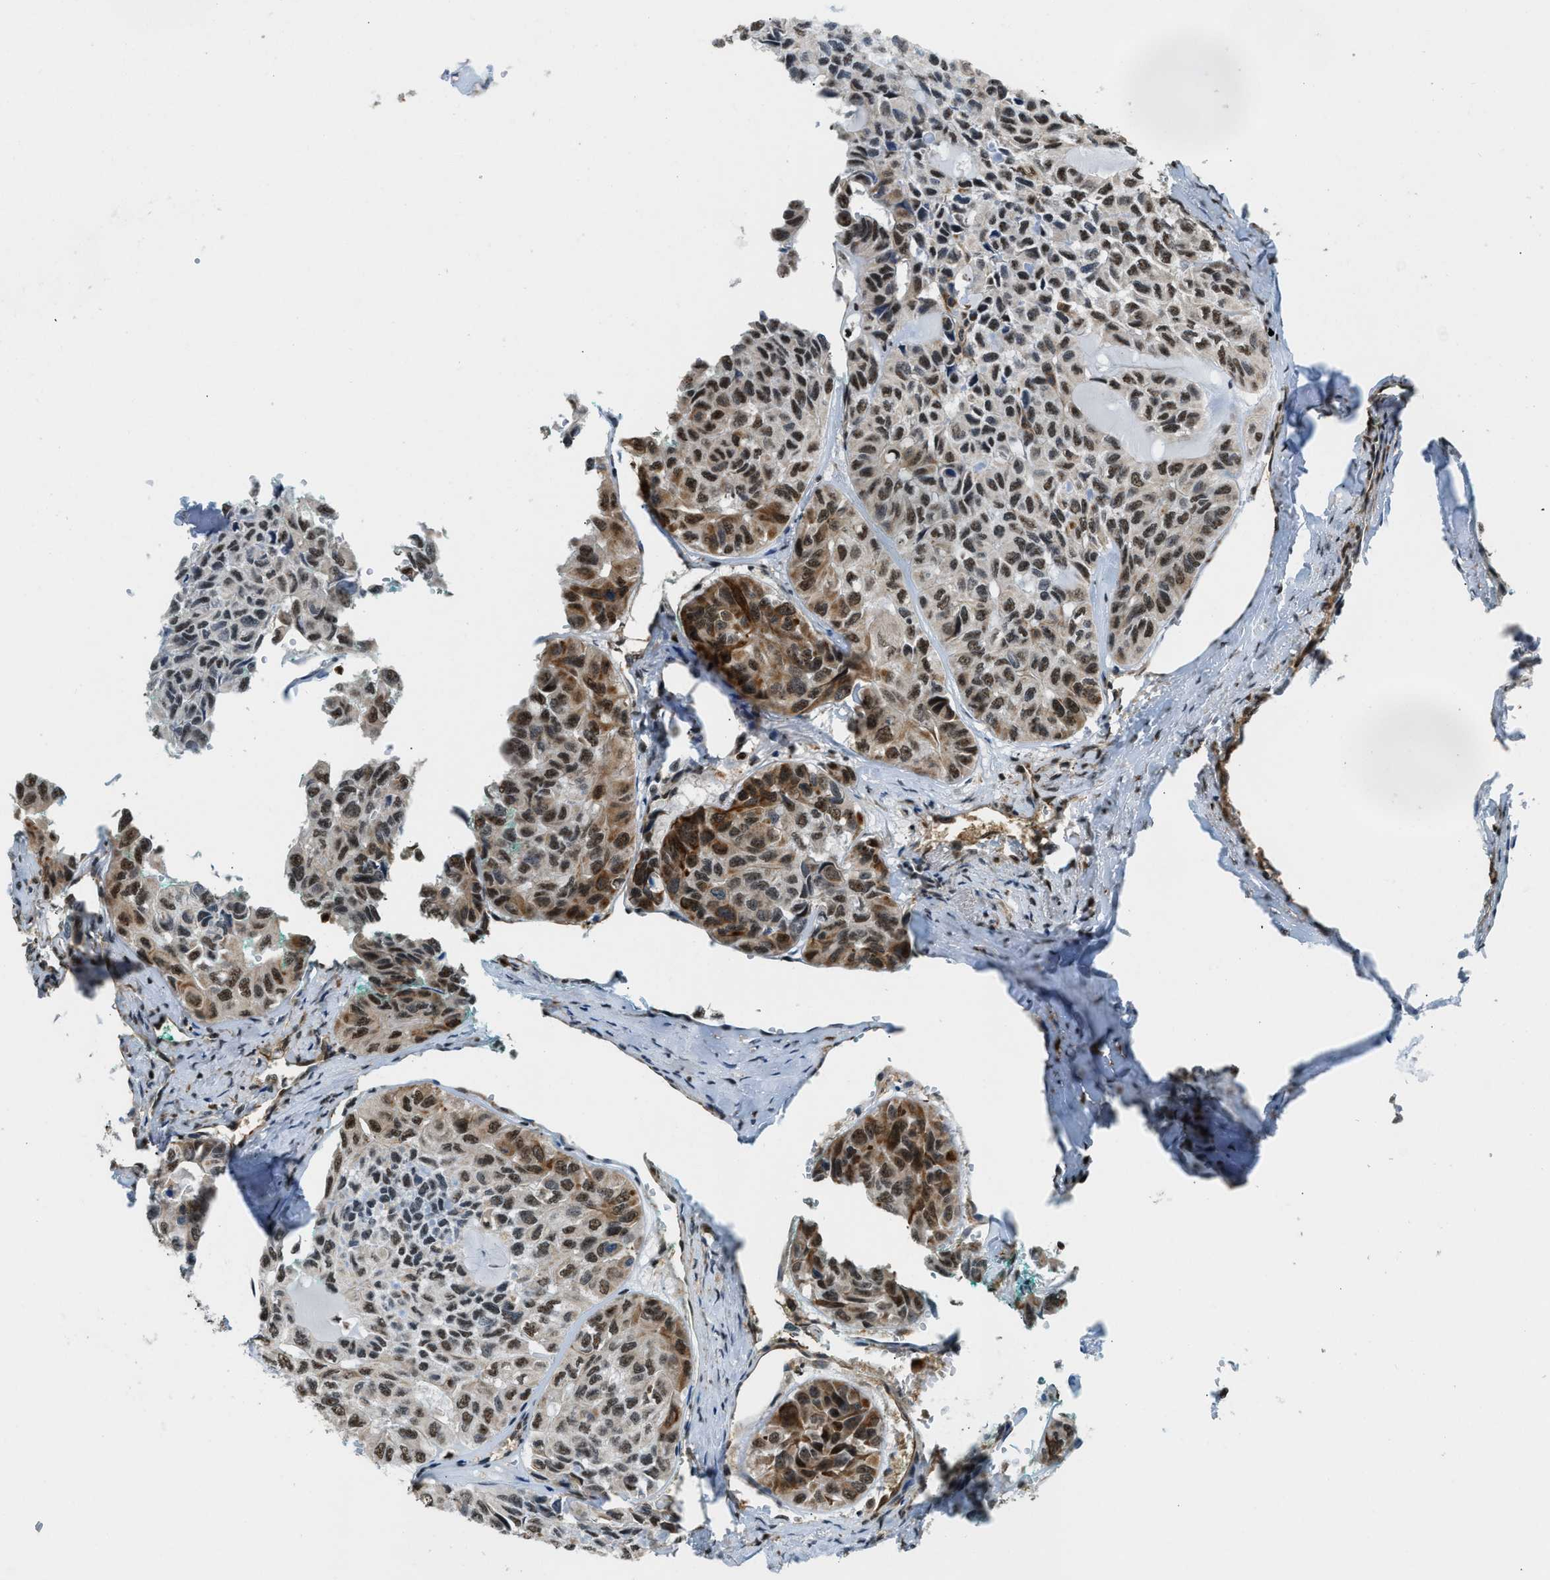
{"staining": {"intensity": "moderate", "quantity": ">75%", "location": "cytoplasmic/membranous,nuclear"}, "tissue": "head and neck cancer", "cell_type": "Tumor cells", "image_type": "cancer", "snomed": [{"axis": "morphology", "description": "Adenocarcinoma, NOS"}, {"axis": "topography", "description": "Salivary gland, NOS"}, {"axis": "topography", "description": "Head-Neck"}], "caption": "Immunohistochemistry (IHC) histopathology image of neoplastic tissue: head and neck cancer (adenocarcinoma) stained using immunohistochemistry (IHC) displays medium levels of moderate protein expression localized specifically in the cytoplasmic/membranous and nuclear of tumor cells, appearing as a cytoplasmic/membranous and nuclear brown color.", "gene": "E2F1", "patient": {"sex": "female", "age": 76}}